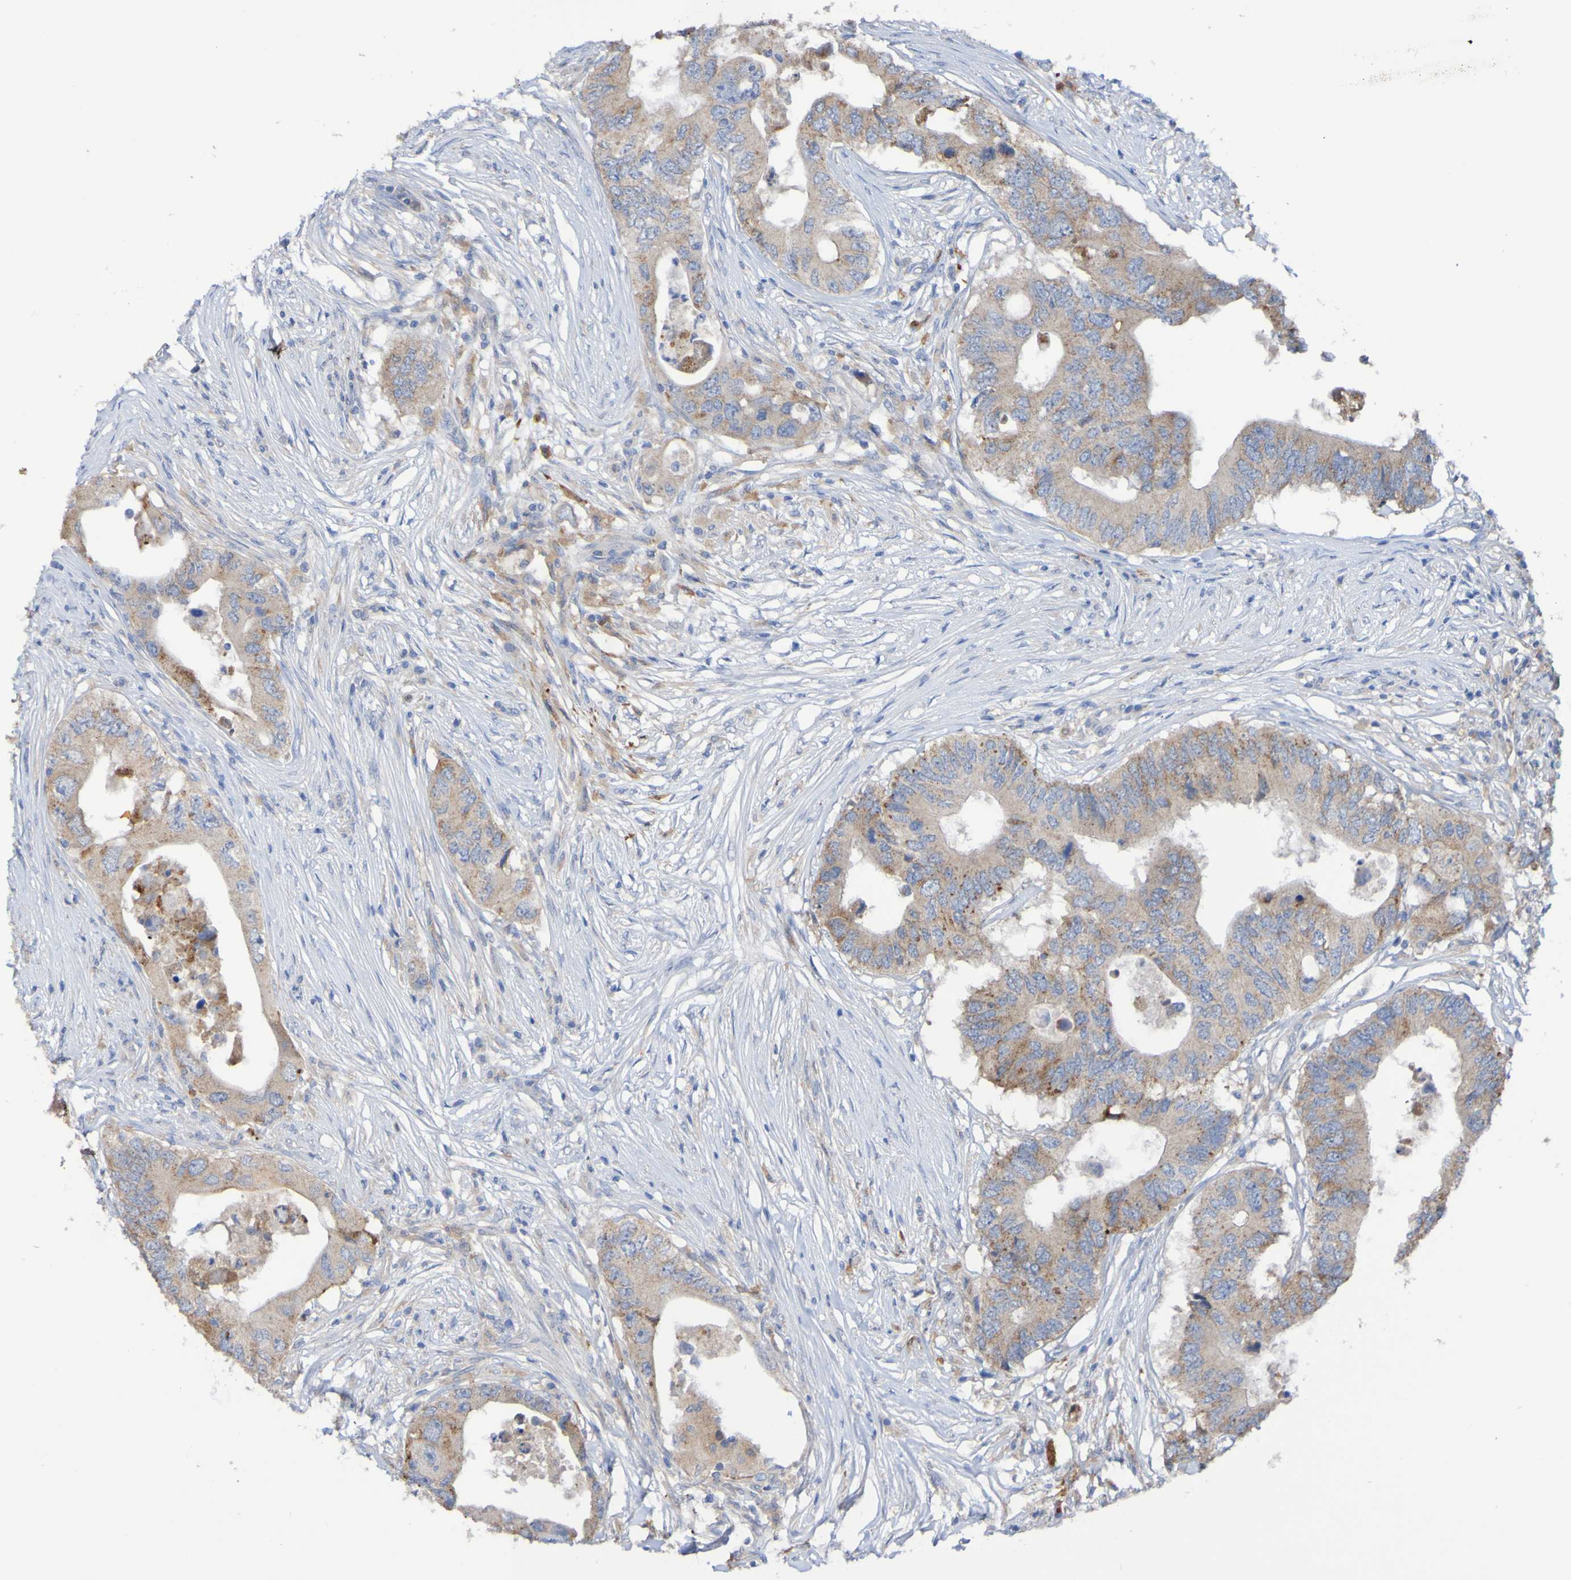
{"staining": {"intensity": "moderate", "quantity": ">75%", "location": "cytoplasmic/membranous"}, "tissue": "colorectal cancer", "cell_type": "Tumor cells", "image_type": "cancer", "snomed": [{"axis": "morphology", "description": "Adenocarcinoma, NOS"}, {"axis": "topography", "description": "Colon"}], "caption": "Tumor cells display medium levels of moderate cytoplasmic/membranous staining in approximately >75% of cells in colorectal cancer (adenocarcinoma). (IHC, brightfield microscopy, high magnification).", "gene": "PHYH", "patient": {"sex": "male", "age": 71}}